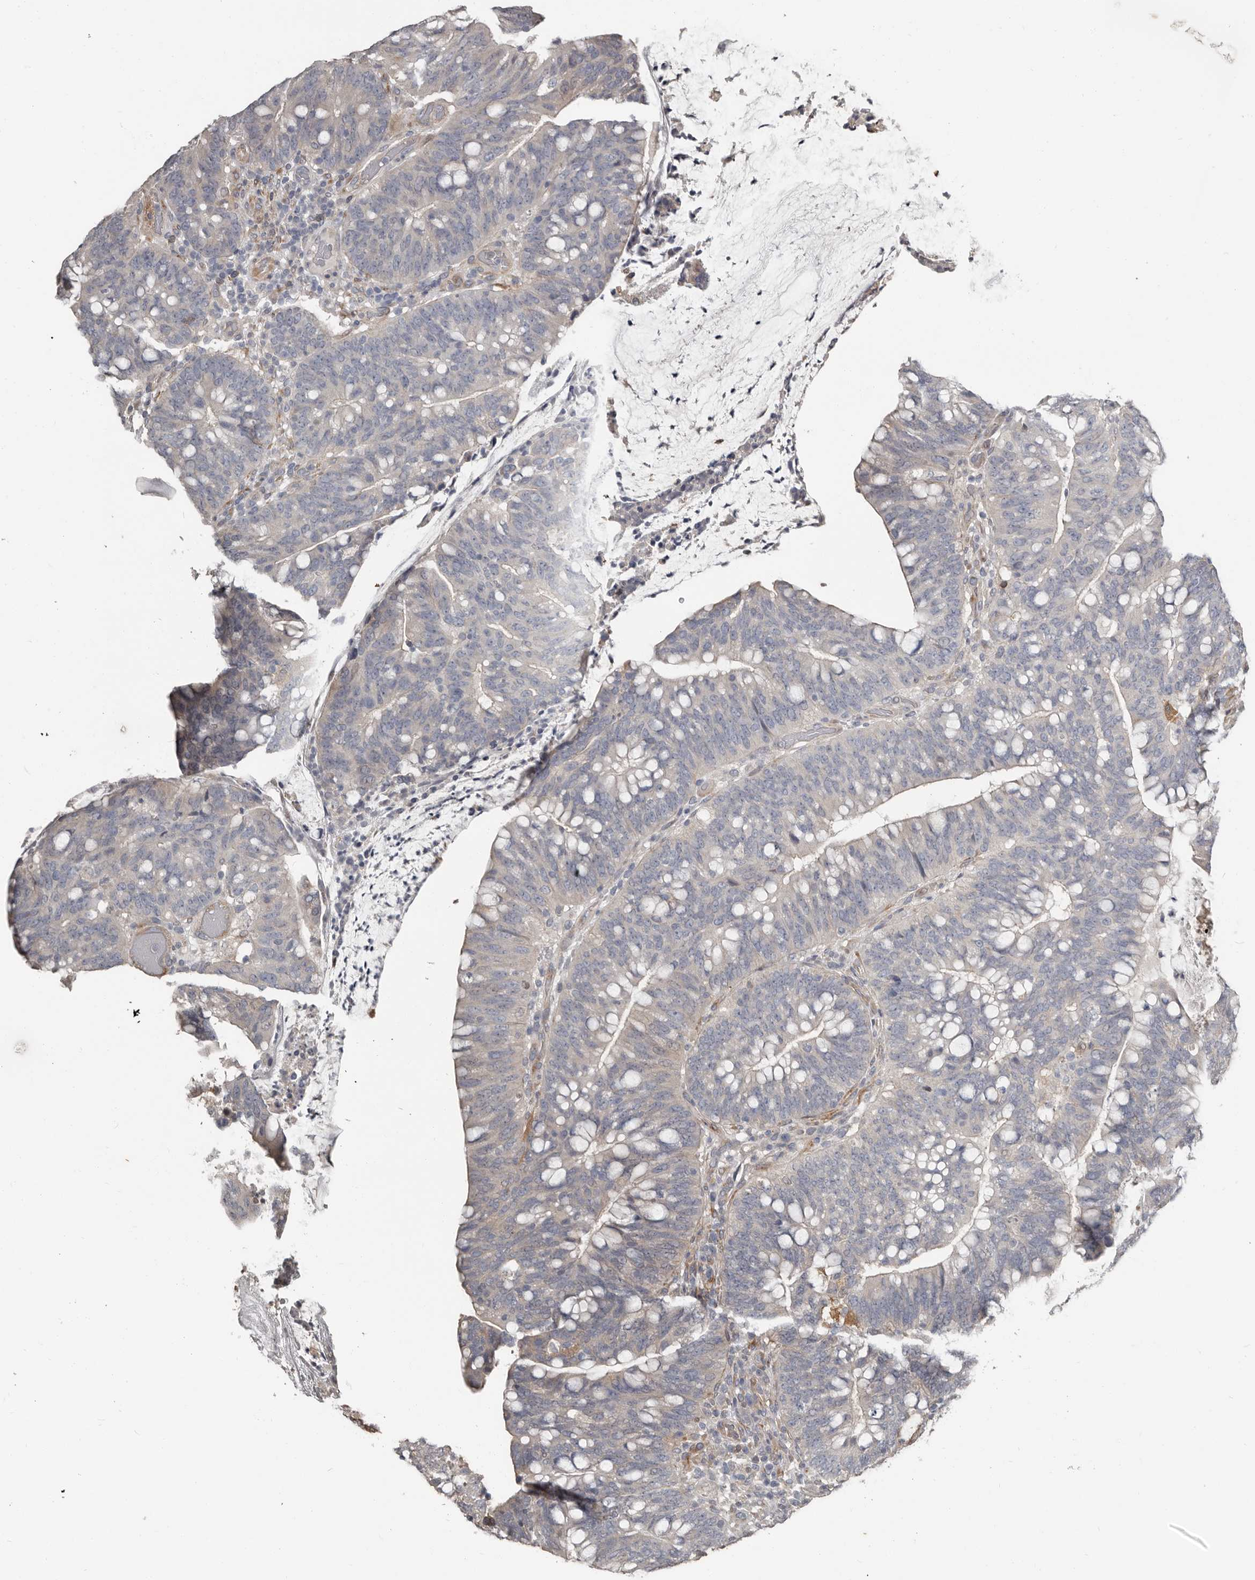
{"staining": {"intensity": "negative", "quantity": "none", "location": "none"}, "tissue": "colorectal cancer", "cell_type": "Tumor cells", "image_type": "cancer", "snomed": [{"axis": "morphology", "description": "Adenocarcinoma, NOS"}, {"axis": "topography", "description": "Colon"}], "caption": "Immunohistochemical staining of colorectal cancer displays no significant expression in tumor cells. (DAB (3,3'-diaminobenzidine) IHC, high magnification).", "gene": "KCNJ8", "patient": {"sex": "female", "age": 66}}